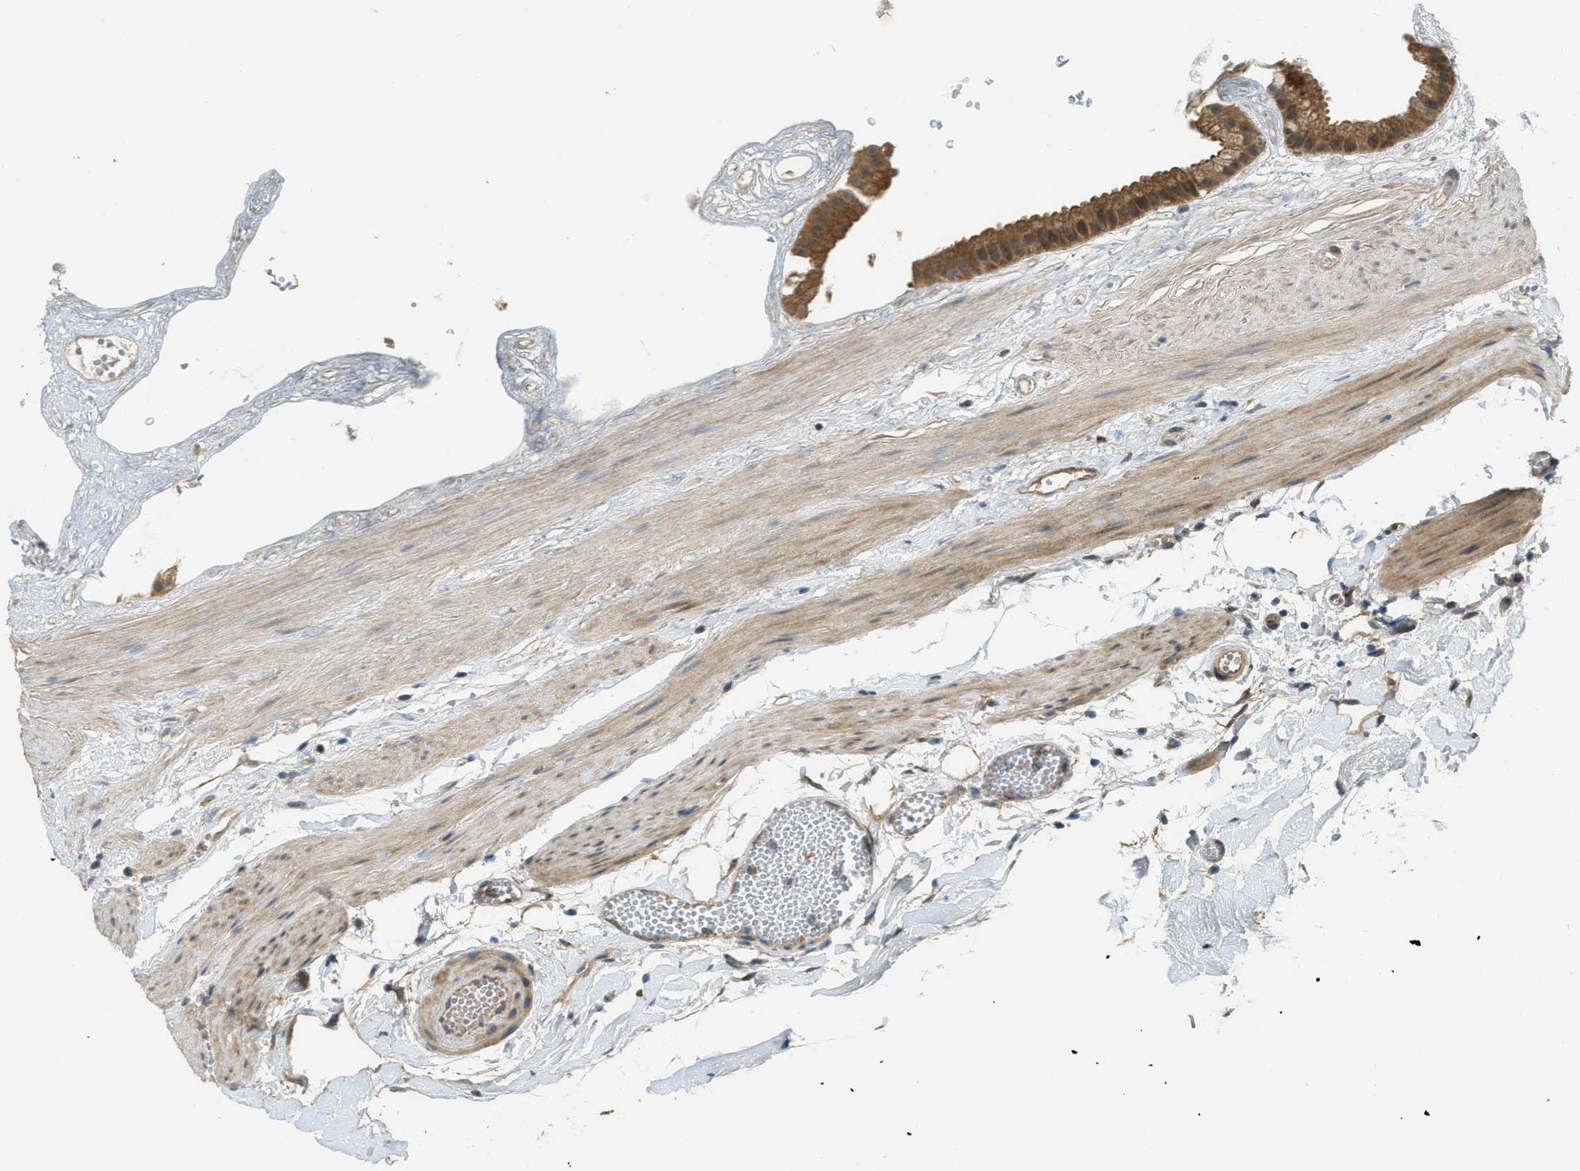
{"staining": {"intensity": "moderate", "quantity": ">75%", "location": "cytoplasmic/membranous,nuclear"}, "tissue": "gallbladder", "cell_type": "Glandular cells", "image_type": "normal", "snomed": [{"axis": "morphology", "description": "Normal tissue, NOS"}, {"axis": "topography", "description": "Gallbladder"}], "caption": "Moderate cytoplasmic/membranous,nuclear positivity for a protein is seen in approximately >75% of glandular cells of unremarkable gallbladder using IHC.", "gene": "IGF2BP2", "patient": {"sex": "female", "age": 64}}